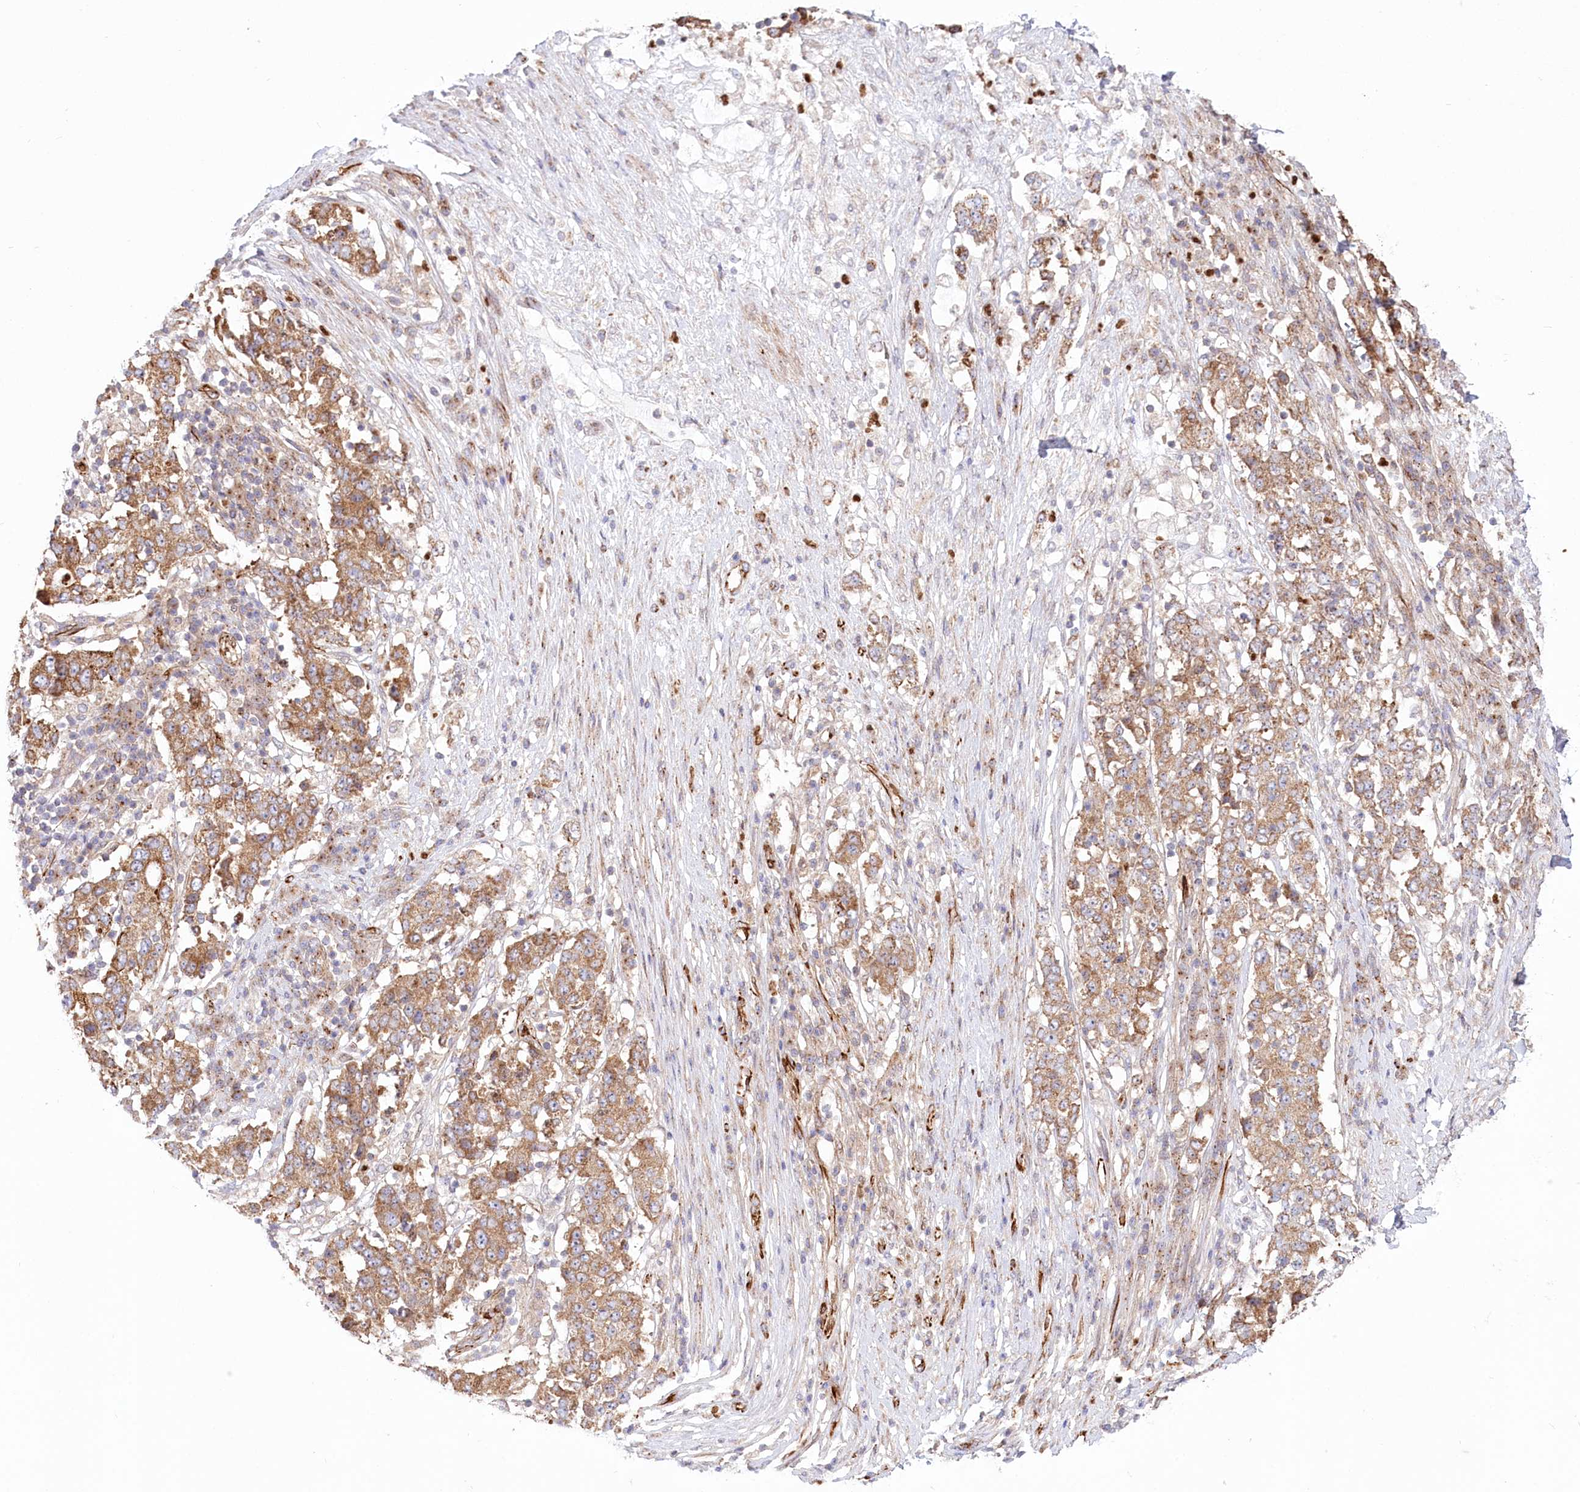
{"staining": {"intensity": "moderate", "quantity": ">75%", "location": "cytoplasmic/membranous"}, "tissue": "stomach cancer", "cell_type": "Tumor cells", "image_type": "cancer", "snomed": [{"axis": "morphology", "description": "Adenocarcinoma, NOS"}, {"axis": "topography", "description": "Stomach"}], "caption": "Moderate cytoplasmic/membranous protein positivity is seen in about >75% of tumor cells in stomach adenocarcinoma.", "gene": "COMMD3", "patient": {"sex": "male", "age": 59}}